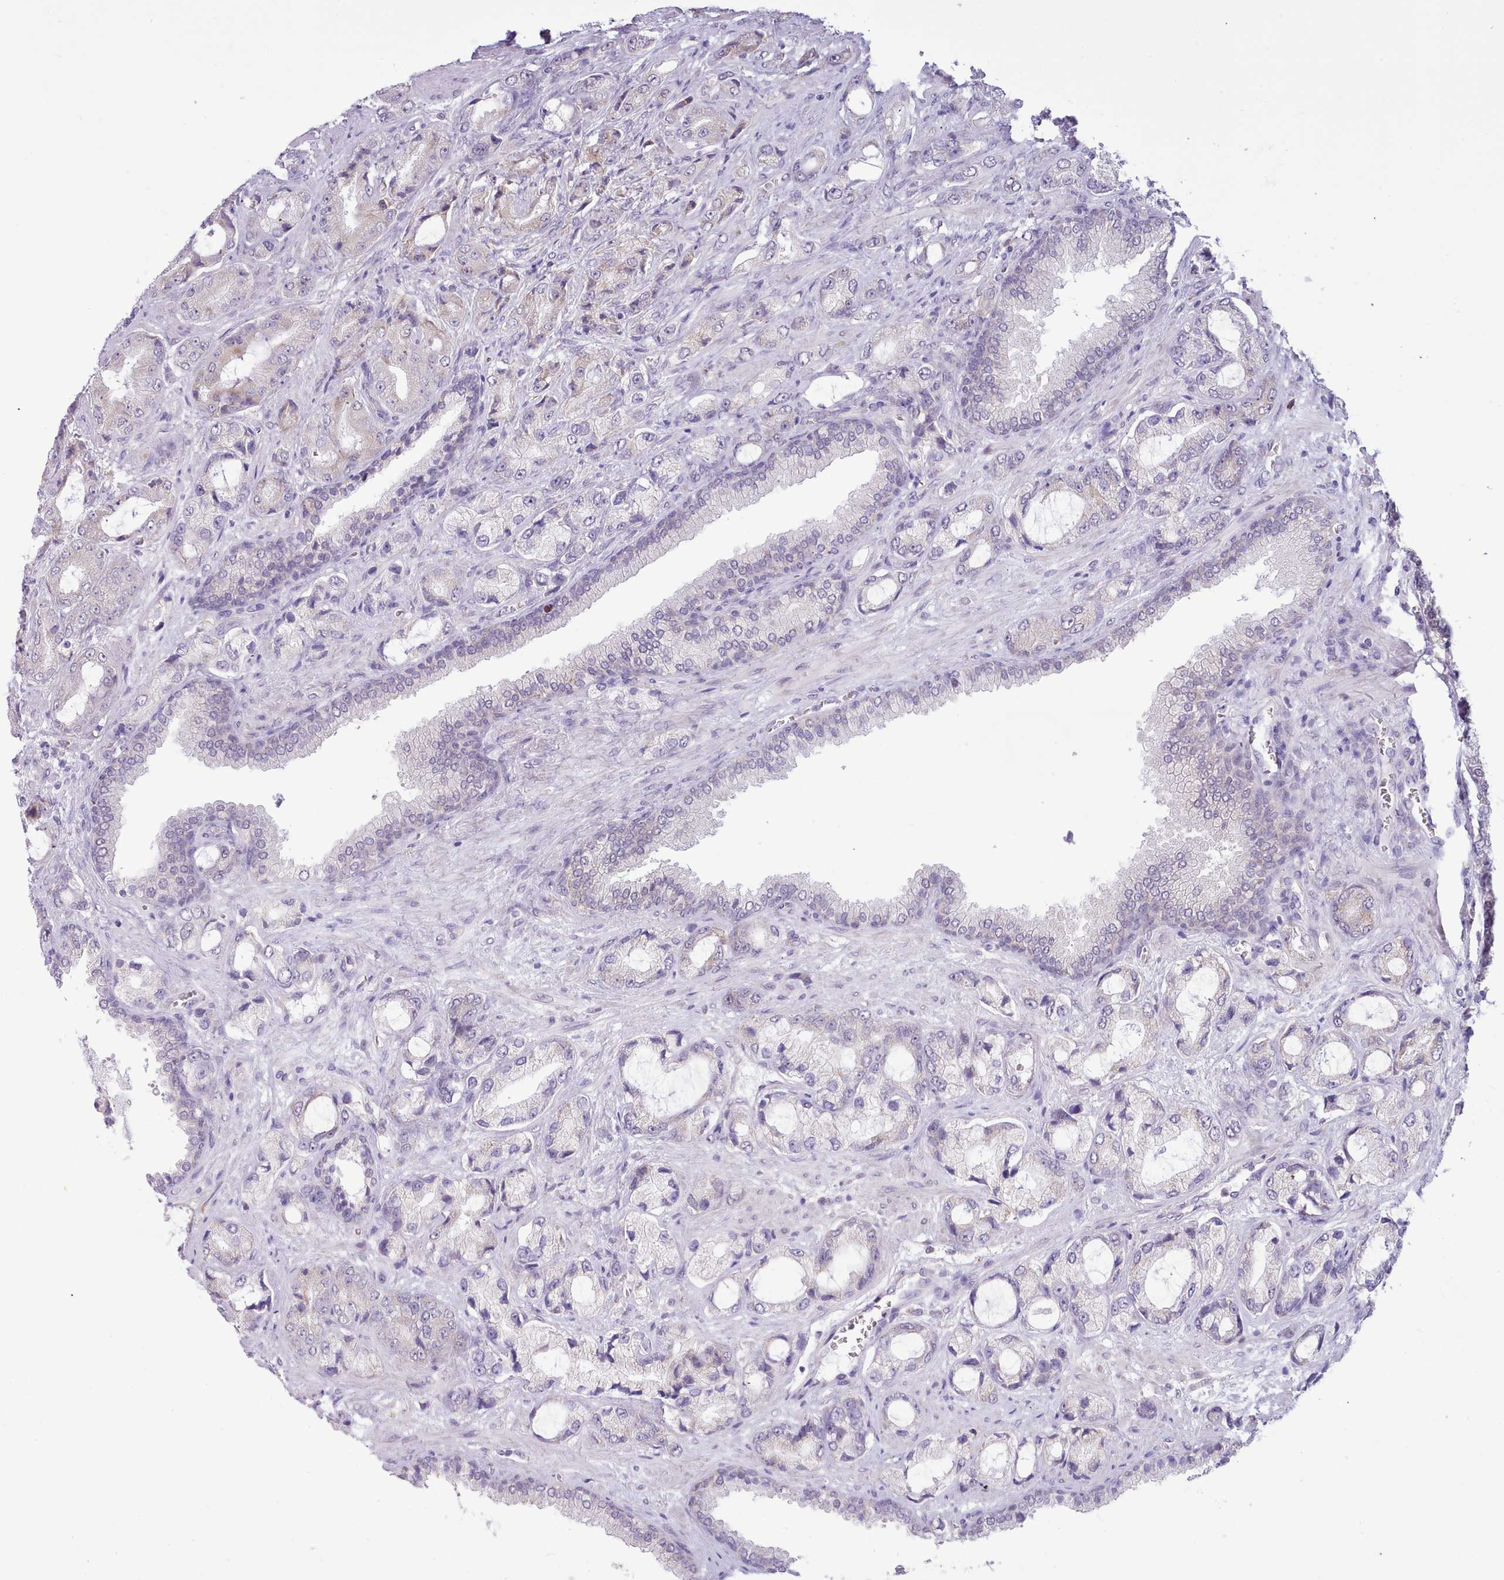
{"staining": {"intensity": "negative", "quantity": "none", "location": "none"}, "tissue": "prostate cancer", "cell_type": "Tumor cells", "image_type": "cancer", "snomed": [{"axis": "morphology", "description": "Adenocarcinoma, High grade"}, {"axis": "topography", "description": "Prostate"}], "caption": "Human adenocarcinoma (high-grade) (prostate) stained for a protein using IHC demonstrates no expression in tumor cells.", "gene": "SEC61B", "patient": {"sex": "male", "age": 68}}